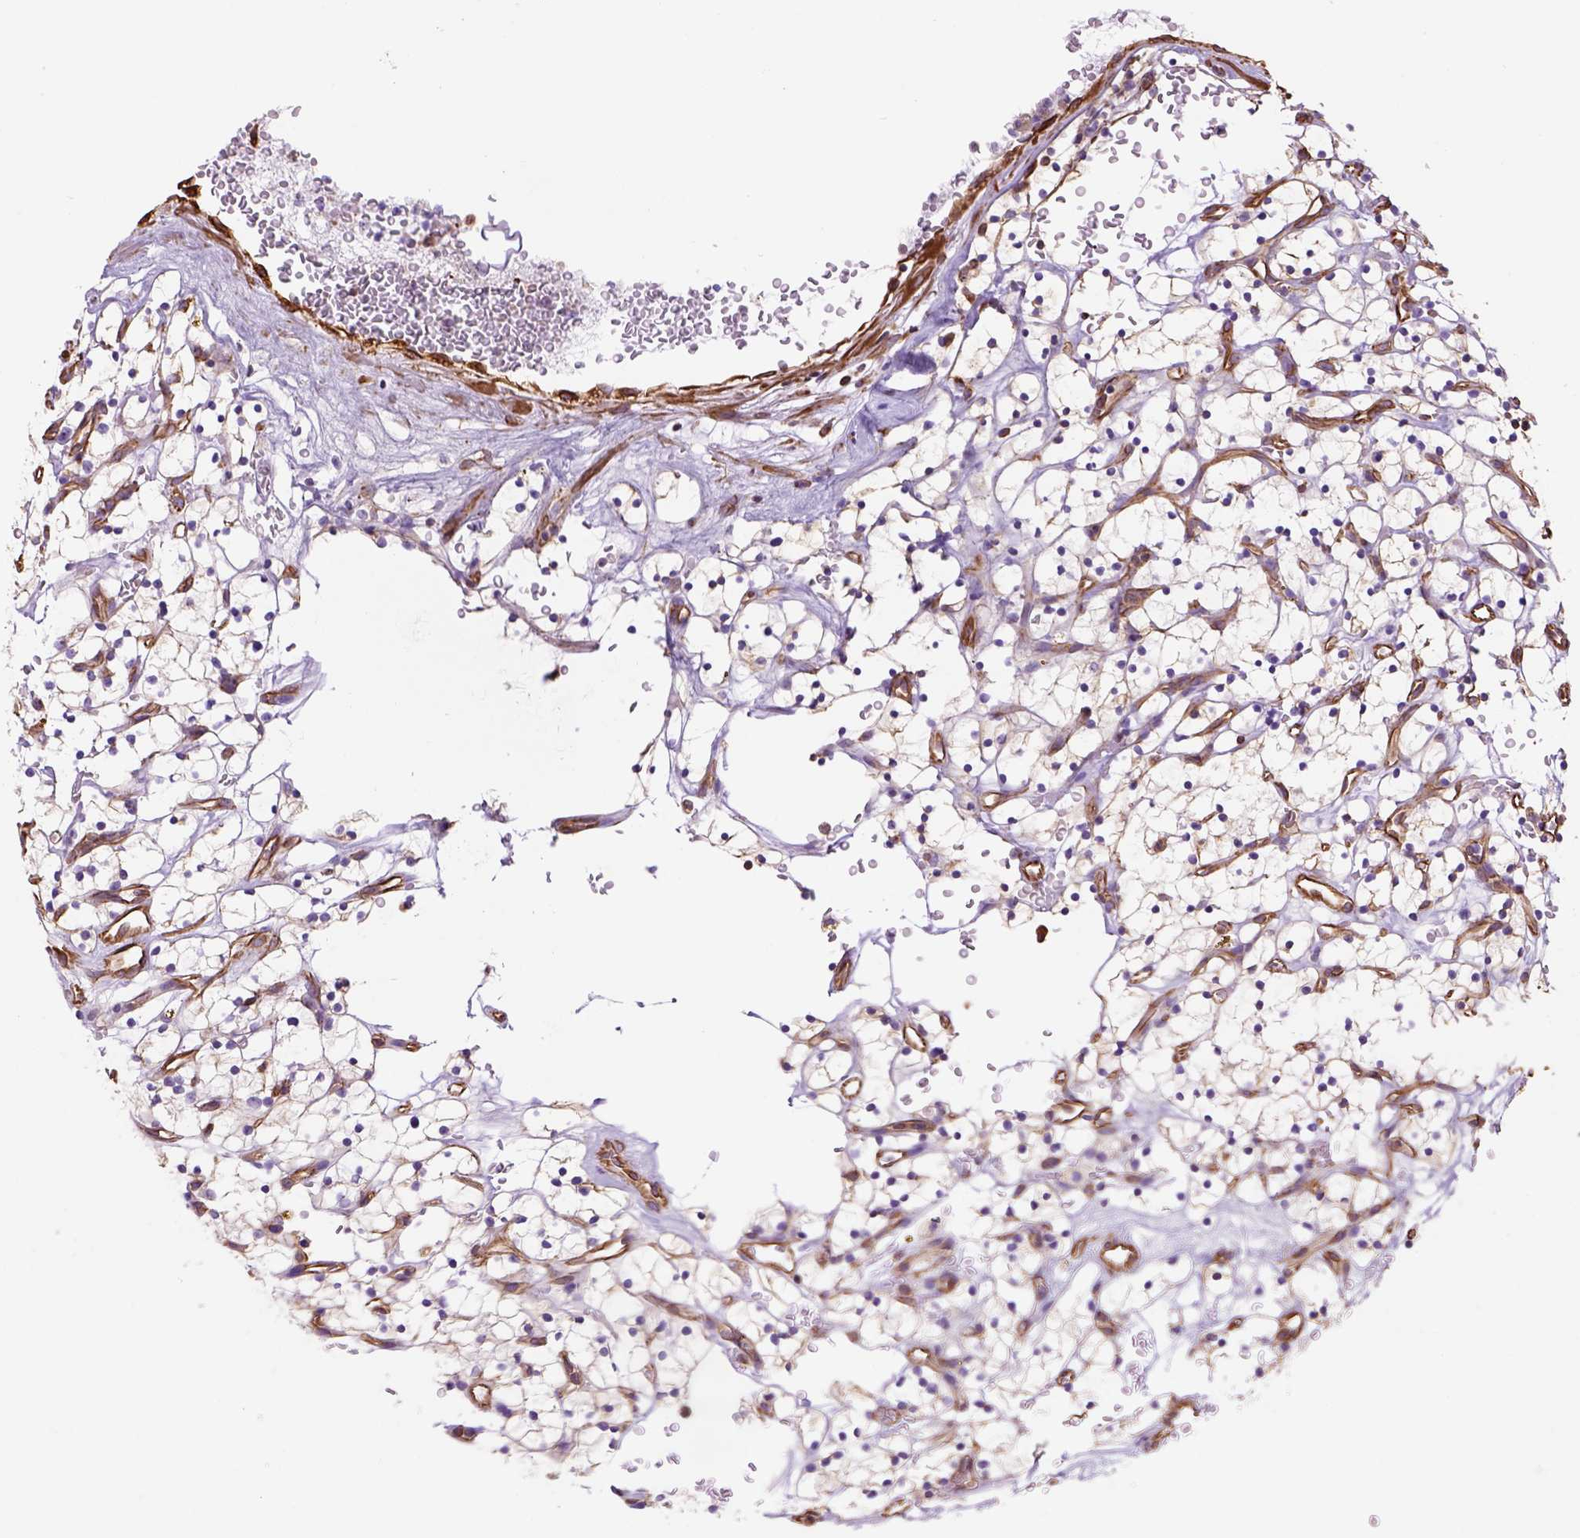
{"staining": {"intensity": "negative", "quantity": "none", "location": "none"}, "tissue": "renal cancer", "cell_type": "Tumor cells", "image_type": "cancer", "snomed": [{"axis": "morphology", "description": "Adenocarcinoma, NOS"}, {"axis": "topography", "description": "Kidney"}], "caption": "The micrograph exhibits no significant expression in tumor cells of renal adenocarcinoma.", "gene": "ZZZ3", "patient": {"sex": "female", "age": 64}}